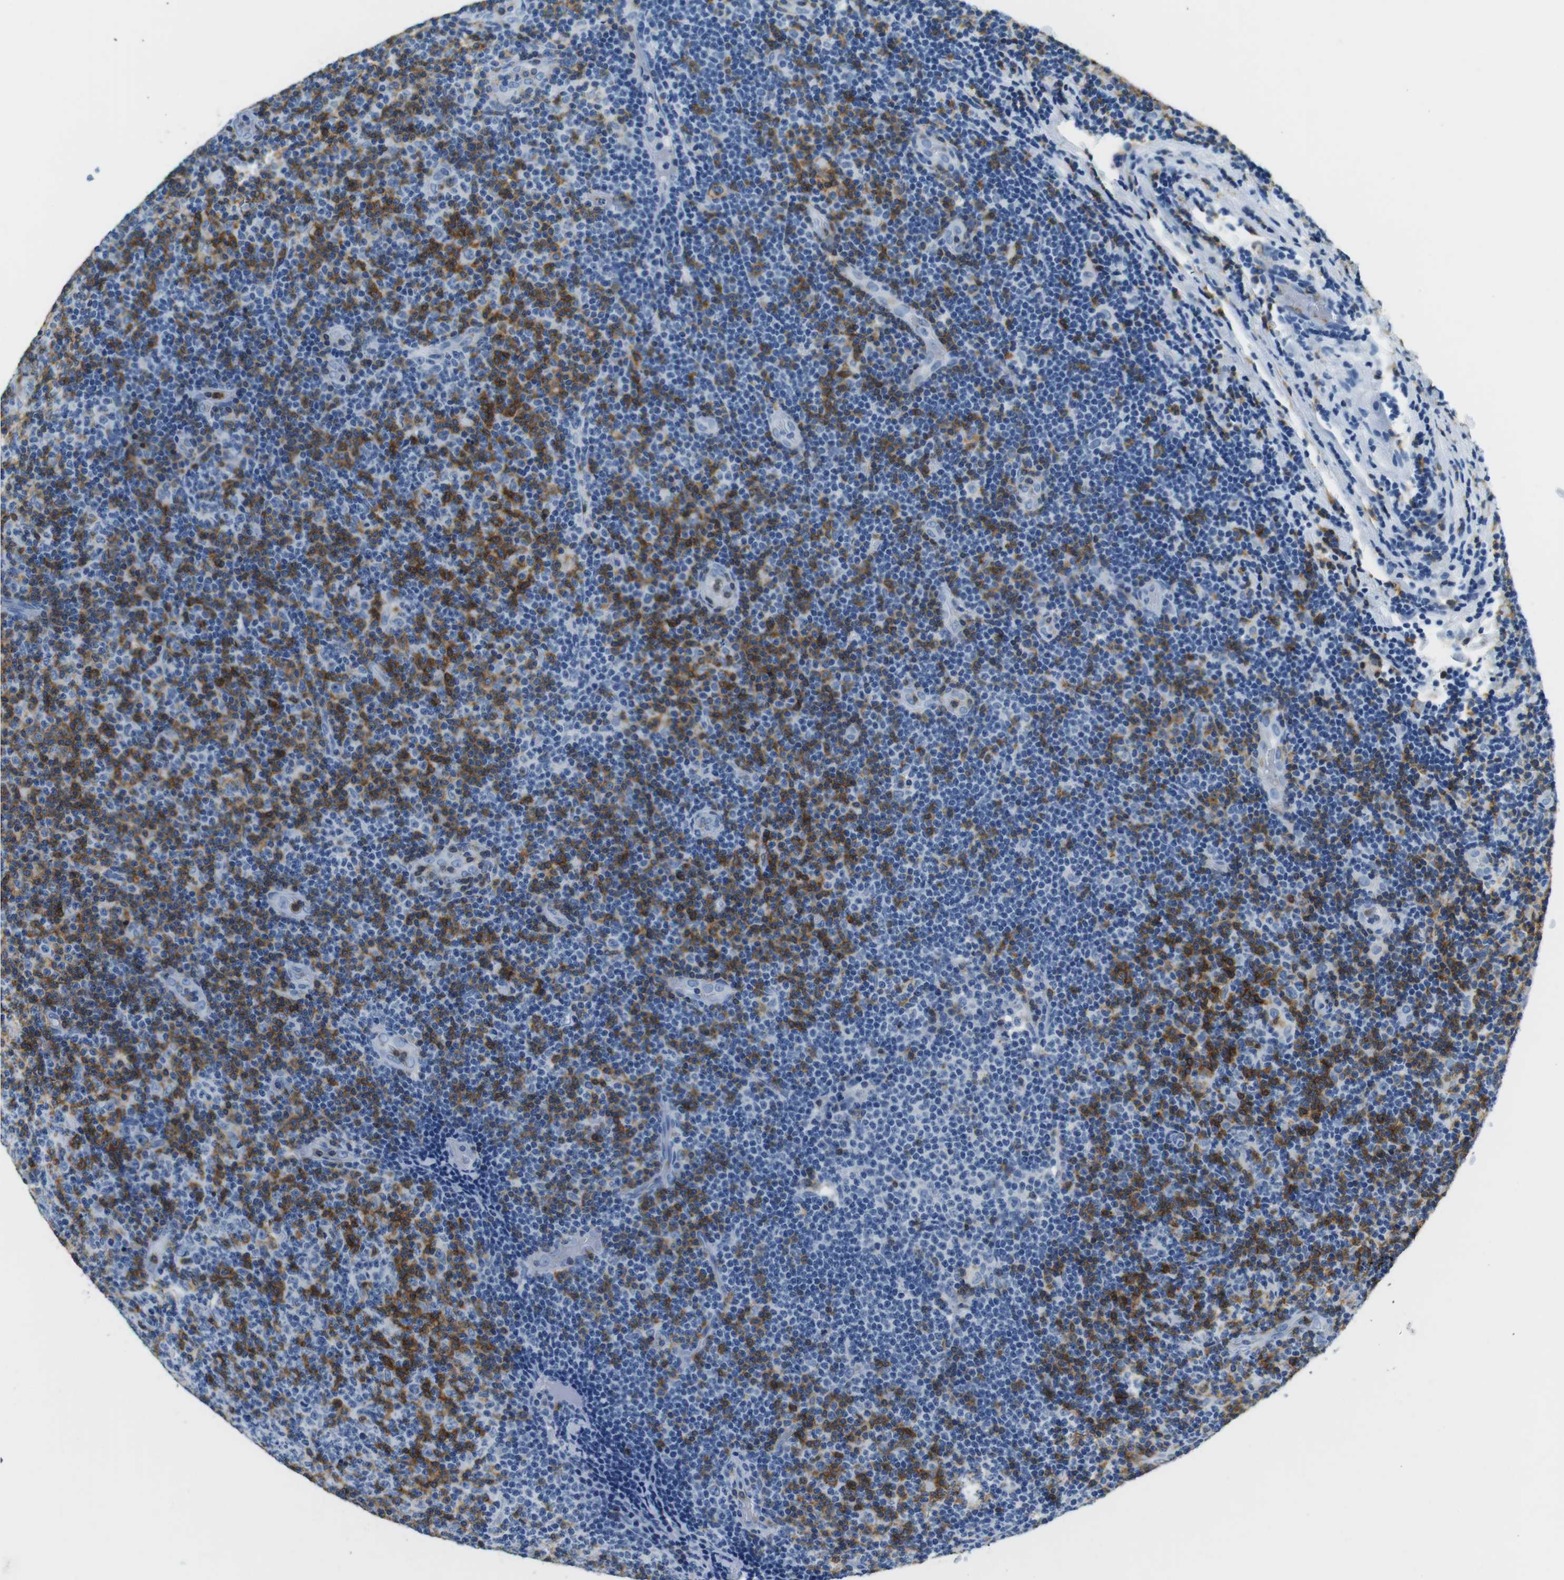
{"staining": {"intensity": "negative", "quantity": "none", "location": "none"}, "tissue": "lymphoma", "cell_type": "Tumor cells", "image_type": "cancer", "snomed": [{"axis": "morphology", "description": "Malignant lymphoma, non-Hodgkin's type, Low grade"}, {"axis": "topography", "description": "Lymph node"}], "caption": "An IHC photomicrograph of malignant lymphoma, non-Hodgkin's type (low-grade) is shown. There is no staining in tumor cells of malignant lymphoma, non-Hodgkin's type (low-grade).", "gene": "LAT", "patient": {"sex": "male", "age": 83}}